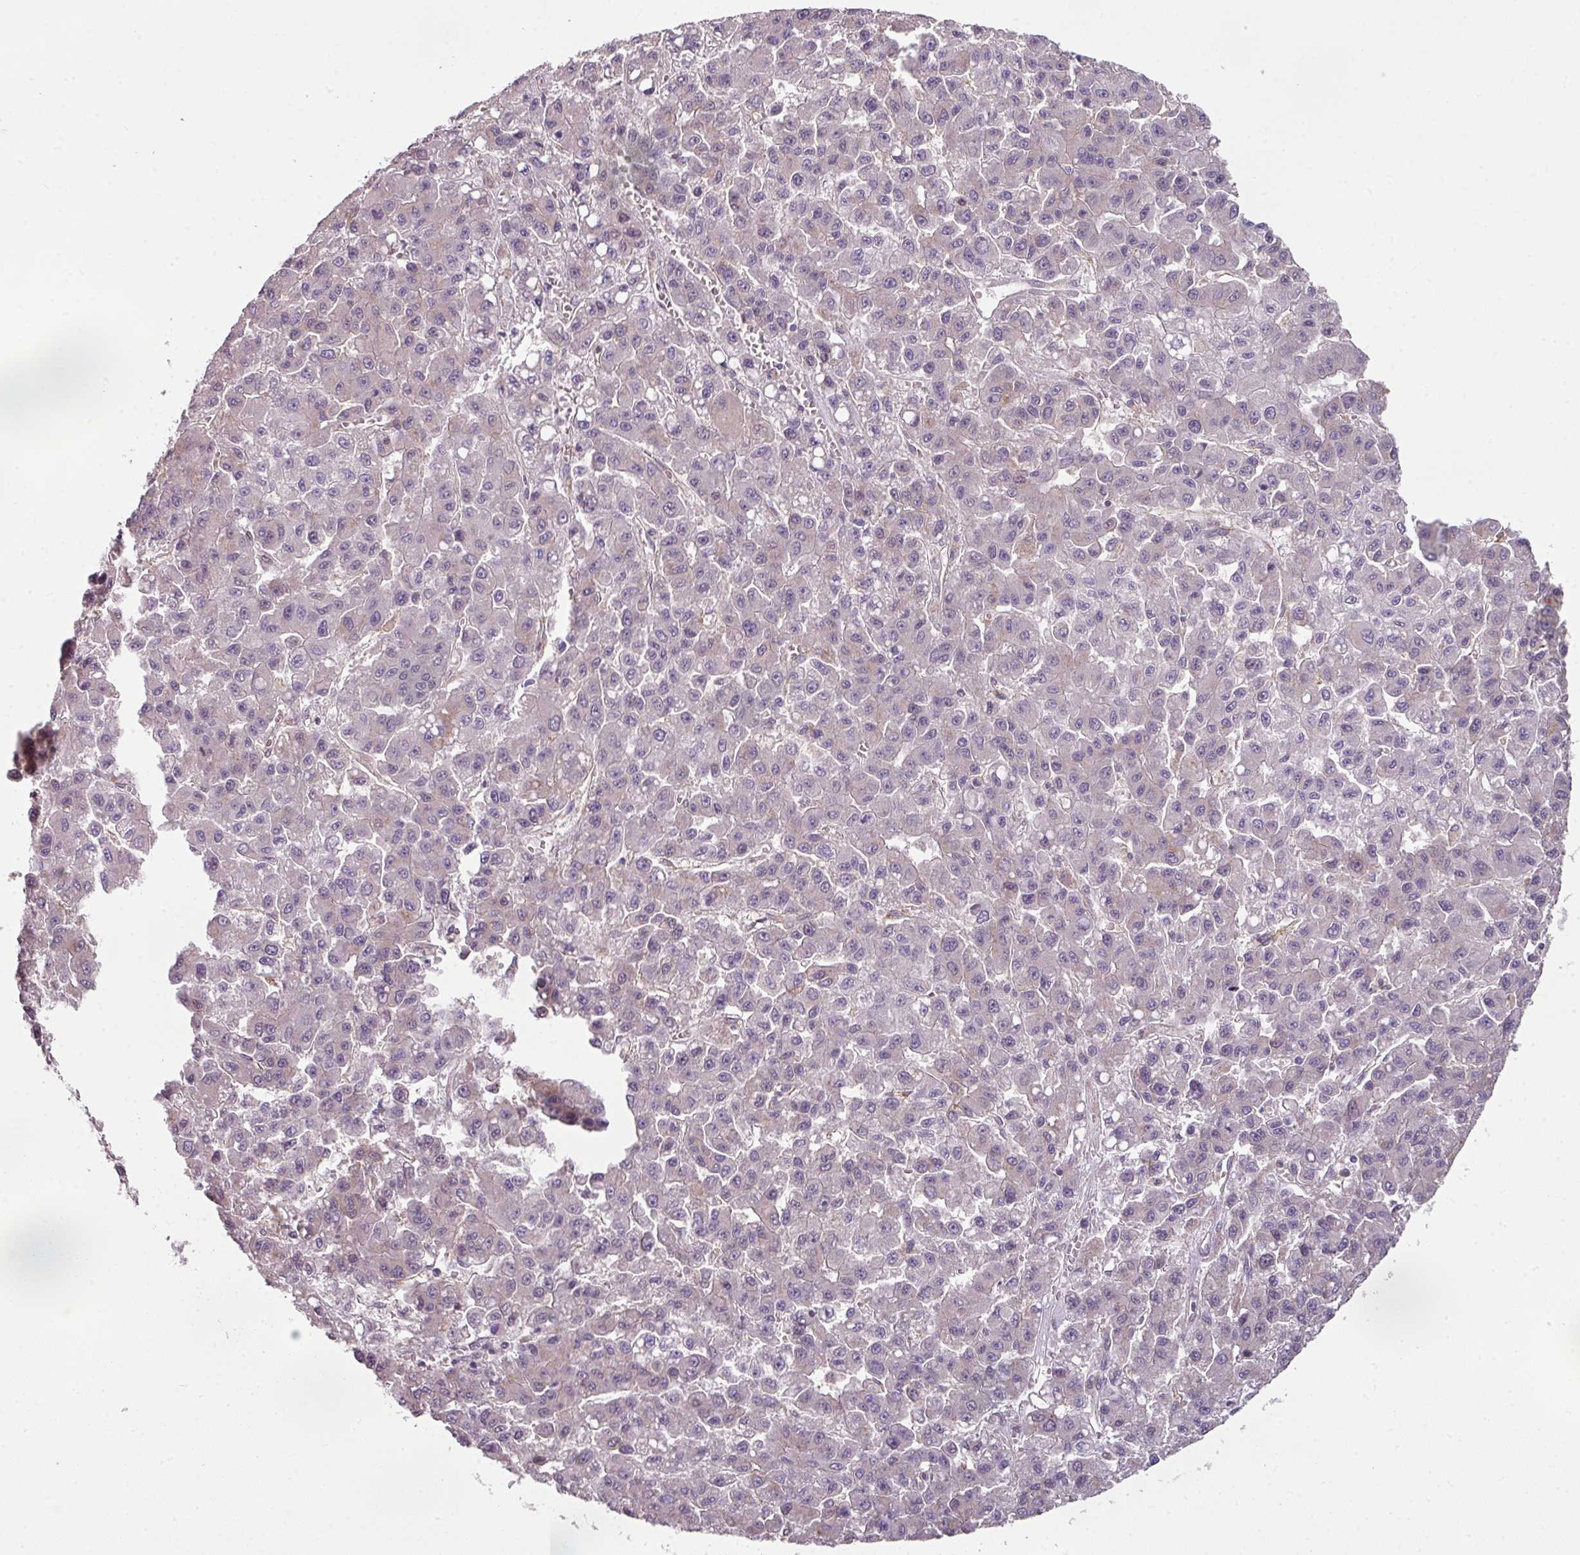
{"staining": {"intensity": "negative", "quantity": "none", "location": "none"}, "tissue": "liver cancer", "cell_type": "Tumor cells", "image_type": "cancer", "snomed": [{"axis": "morphology", "description": "Carcinoma, Hepatocellular, NOS"}, {"axis": "topography", "description": "Liver"}], "caption": "This photomicrograph is of hepatocellular carcinoma (liver) stained with immunohistochemistry to label a protein in brown with the nuclei are counter-stained blue. There is no positivity in tumor cells.", "gene": "C19orf33", "patient": {"sex": "male", "age": 70}}